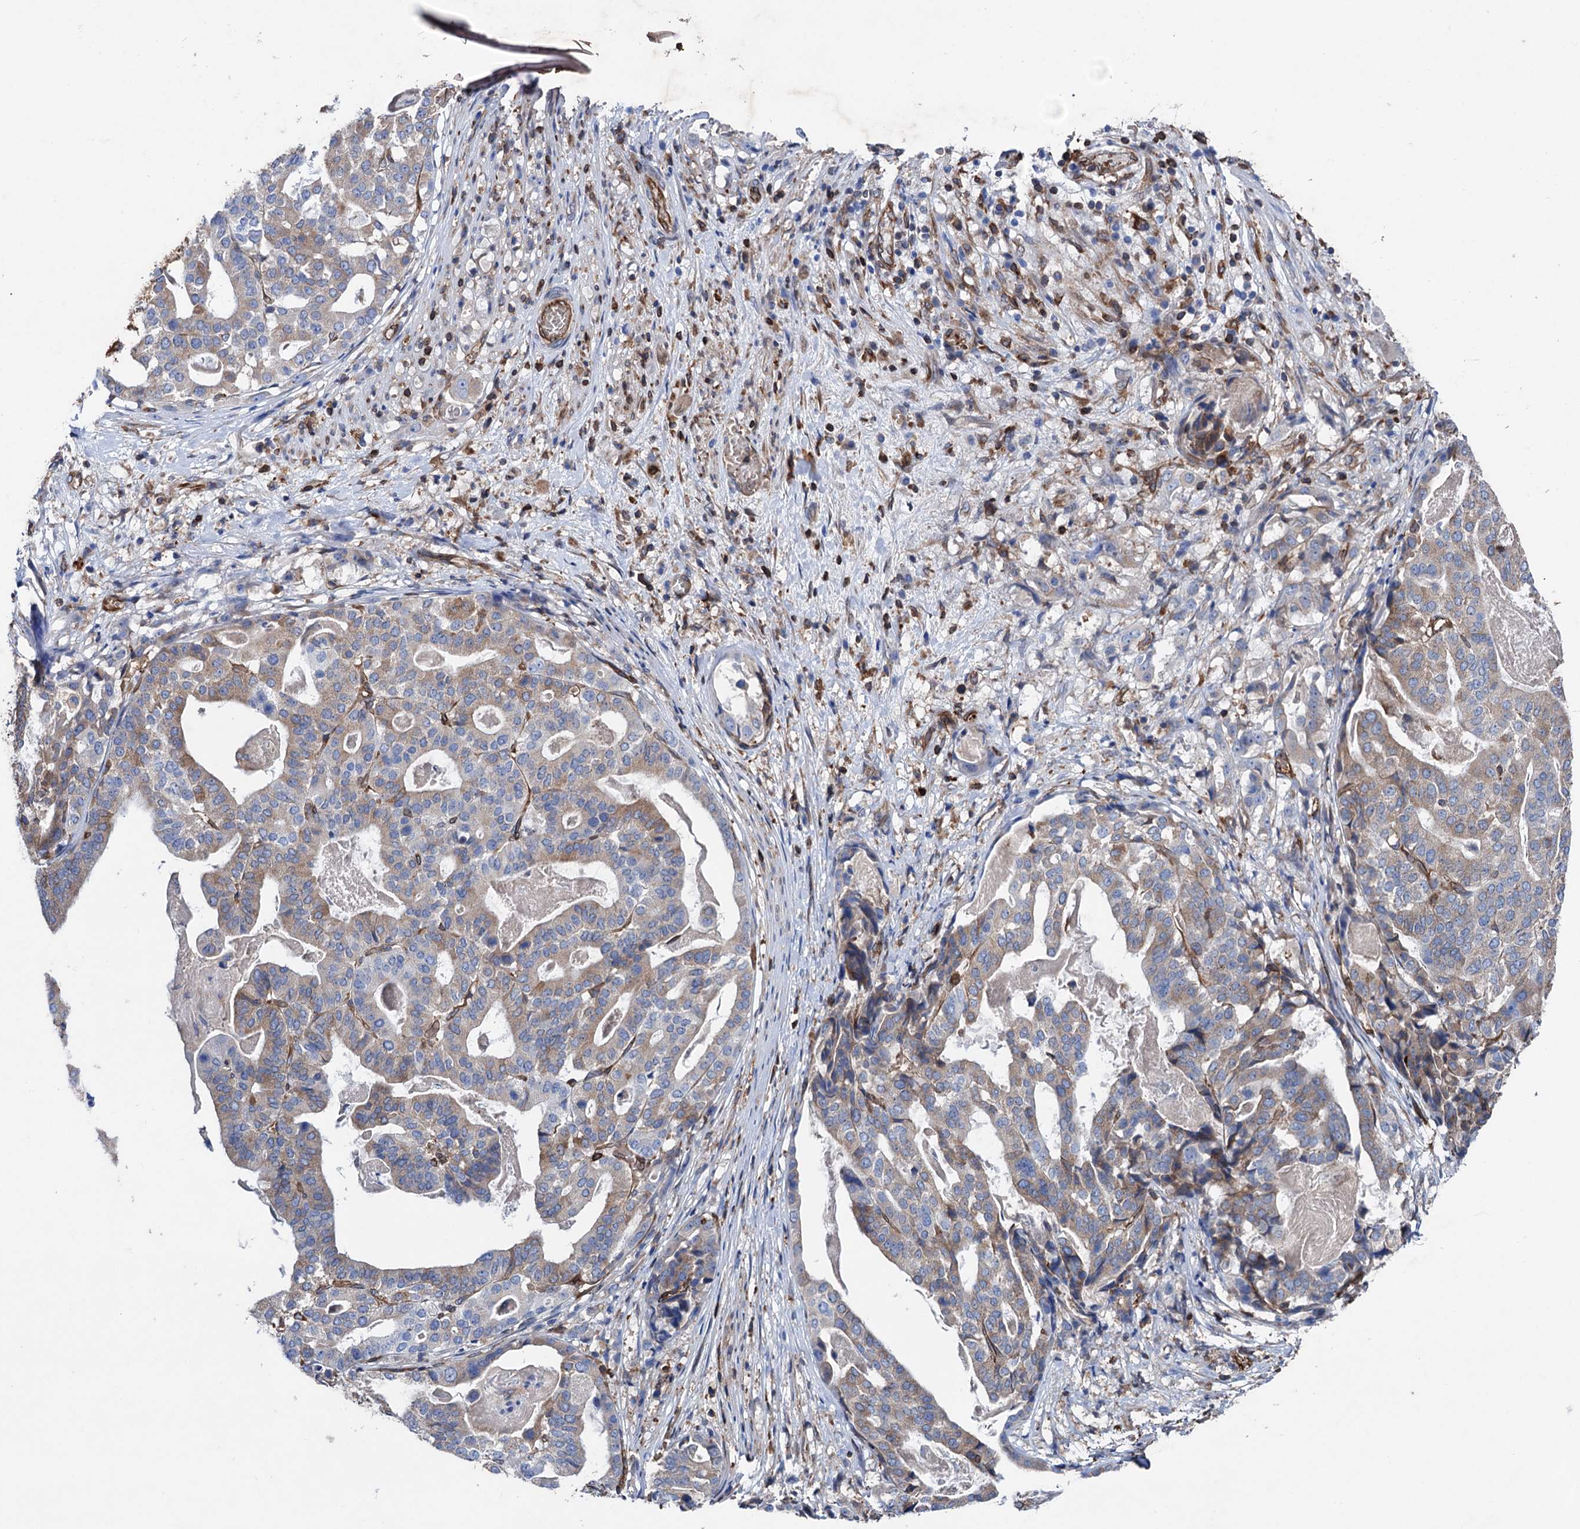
{"staining": {"intensity": "weak", "quantity": ">75%", "location": "cytoplasmic/membranous"}, "tissue": "stomach cancer", "cell_type": "Tumor cells", "image_type": "cancer", "snomed": [{"axis": "morphology", "description": "Adenocarcinoma, NOS"}, {"axis": "topography", "description": "Stomach"}], "caption": "About >75% of tumor cells in stomach adenocarcinoma exhibit weak cytoplasmic/membranous protein staining as visualized by brown immunohistochemical staining.", "gene": "STING1", "patient": {"sex": "male", "age": 48}}